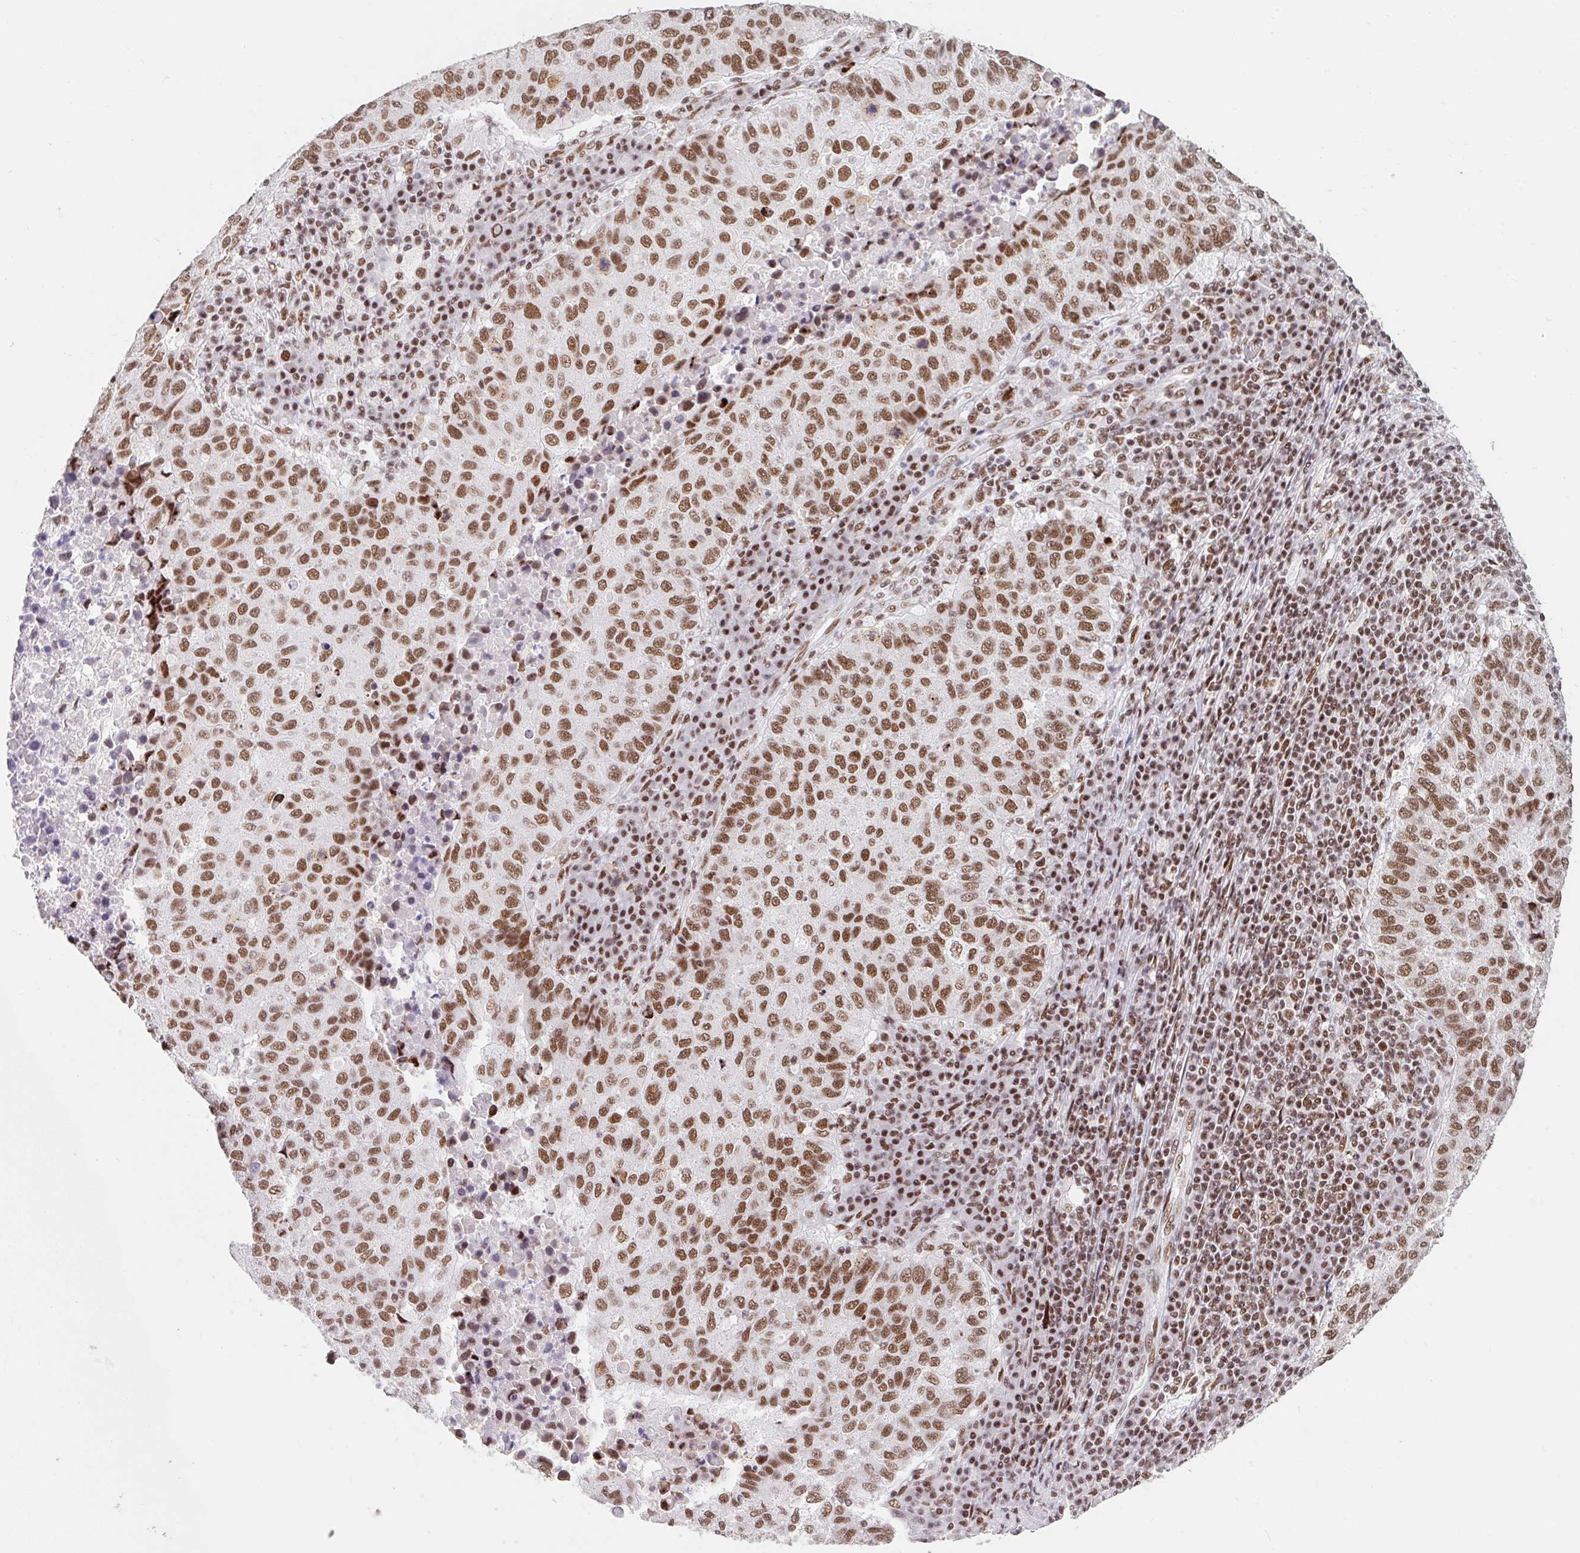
{"staining": {"intensity": "moderate", "quantity": ">75%", "location": "nuclear"}, "tissue": "lung cancer", "cell_type": "Tumor cells", "image_type": "cancer", "snomed": [{"axis": "morphology", "description": "Squamous cell carcinoma, NOS"}, {"axis": "topography", "description": "Lung"}], "caption": "Human lung cancer (squamous cell carcinoma) stained with a brown dye exhibits moderate nuclear positive staining in about >75% of tumor cells.", "gene": "SRSF10", "patient": {"sex": "male", "age": 73}}